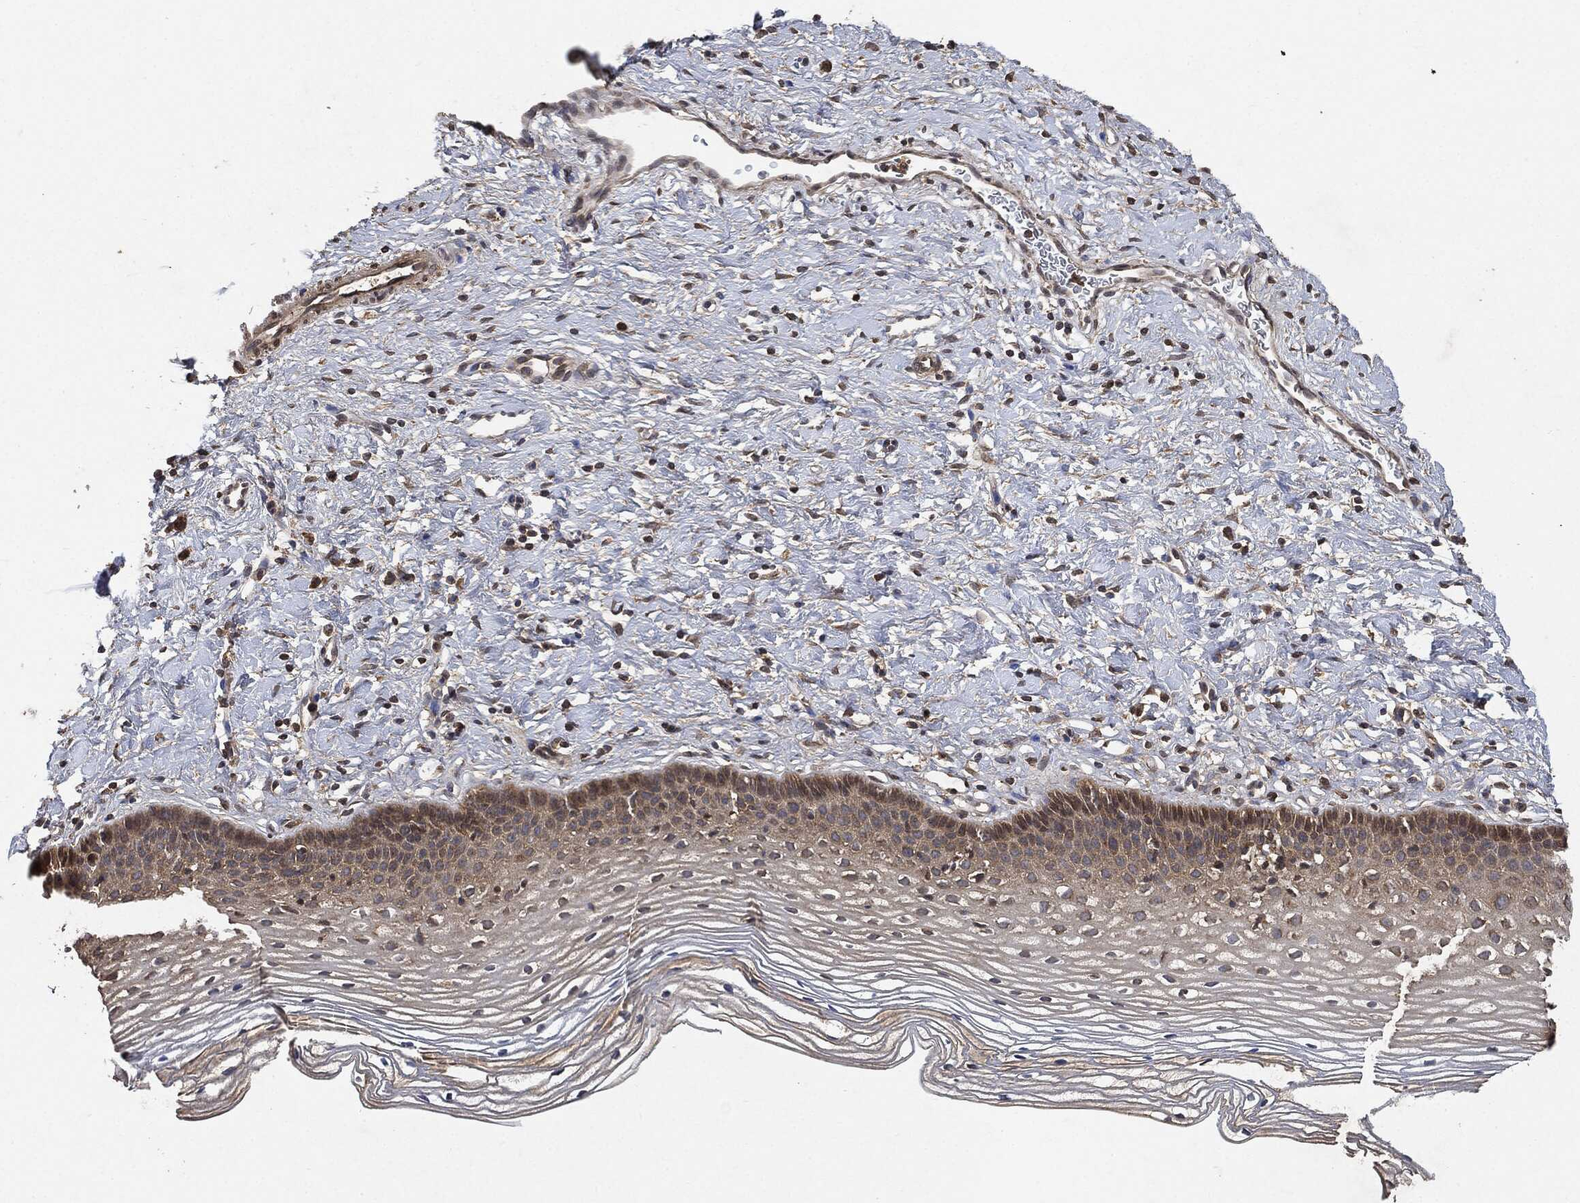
{"staining": {"intensity": "moderate", "quantity": "<25%", "location": "cytoplasmic/membranous"}, "tissue": "cervix", "cell_type": "Squamous epithelial cells", "image_type": "normal", "snomed": [{"axis": "morphology", "description": "Normal tissue, NOS"}, {"axis": "topography", "description": "Cervix"}], "caption": "Cervix stained with immunohistochemistry (IHC) demonstrates moderate cytoplasmic/membranous expression in approximately <25% of squamous epithelial cells.", "gene": "BRAF", "patient": {"sex": "female", "age": 39}}